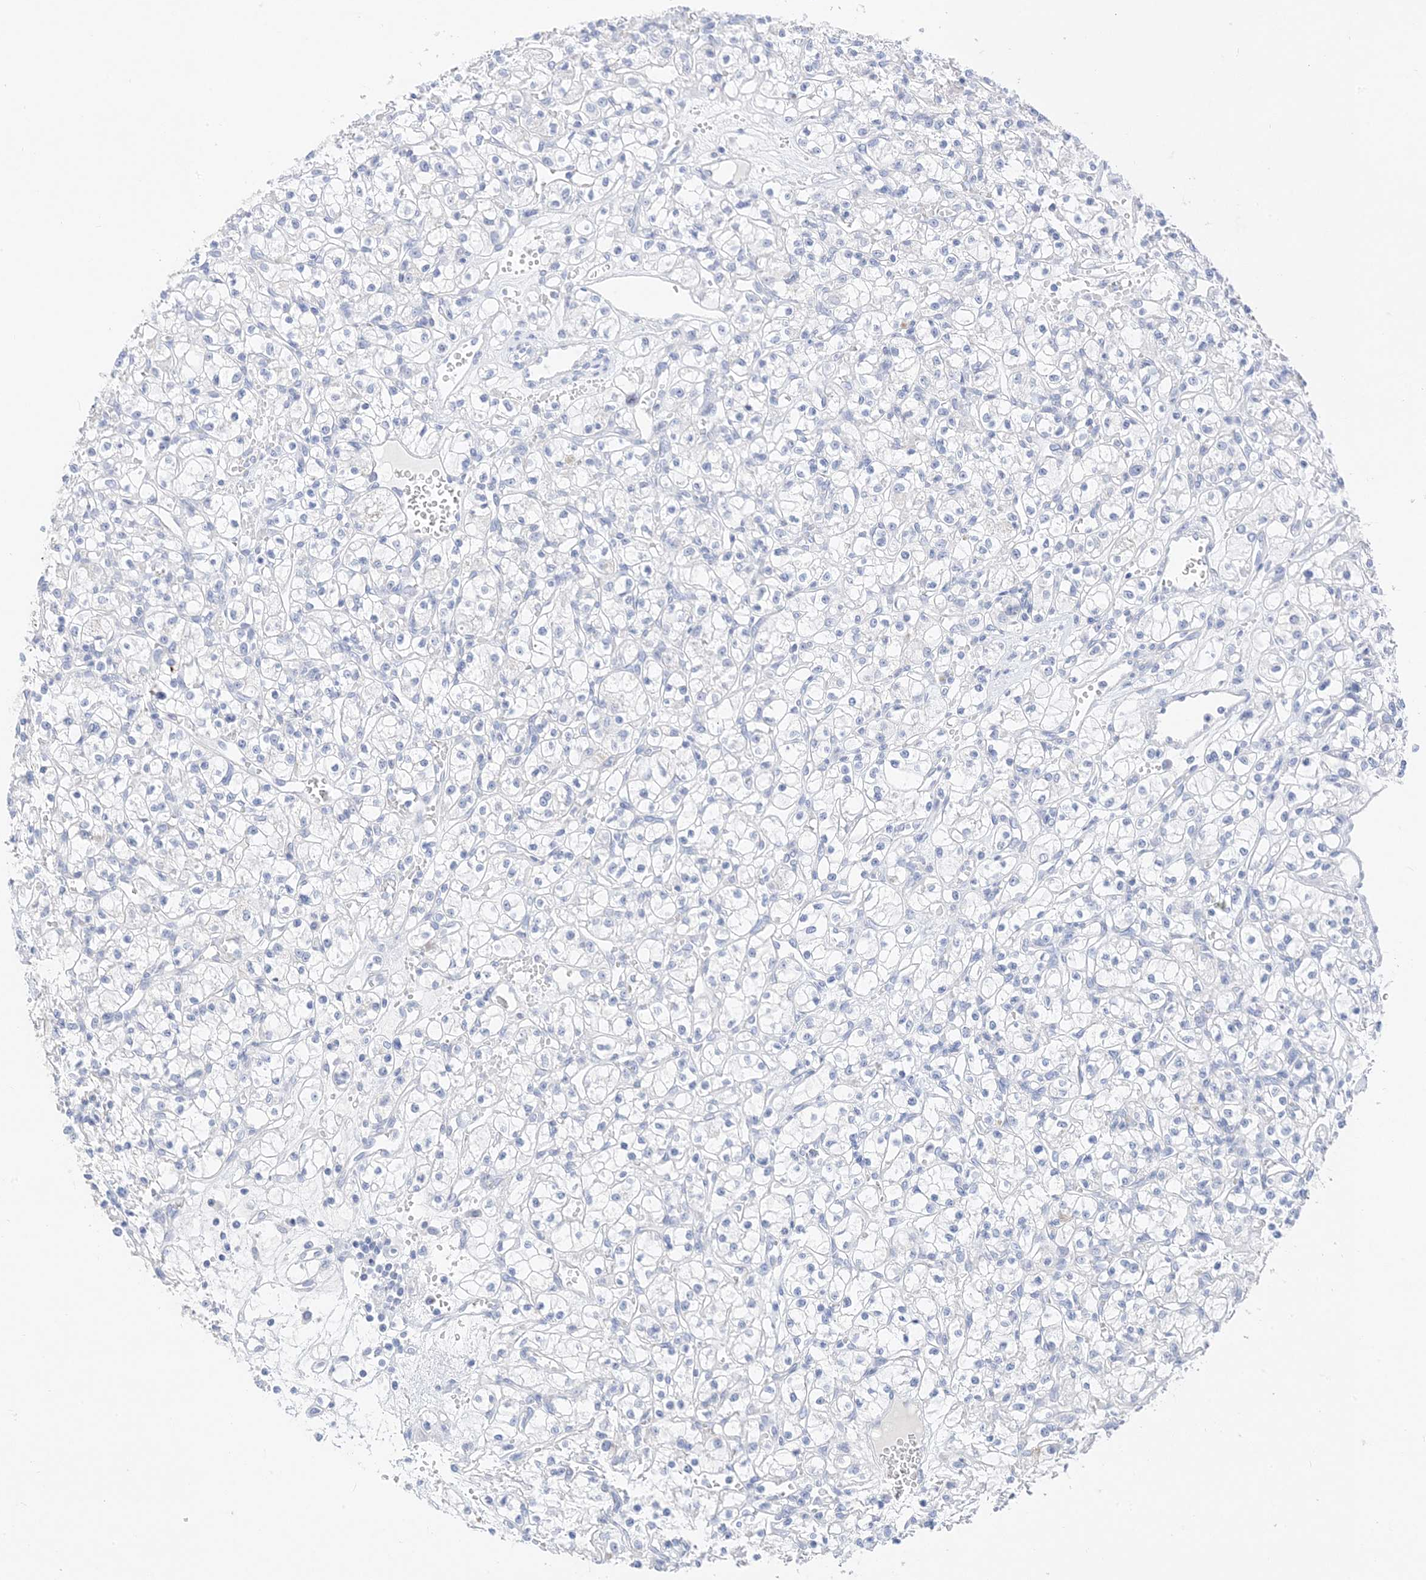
{"staining": {"intensity": "negative", "quantity": "none", "location": "none"}, "tissue": "renal cancer", "cell_type": "Tumor cells", "image_type": "cancer", "snomed": [{"axis": "morphology", "description": "Adenocarcinoma, NOS"}, {"axis": "topography", "description": "Kidney"}], "caption": "This is a image of immunohistochemistry staining of renal adenocarcinoma, which shows no positivity in tumor cells.", "gene": "MUC17", "patient": {"sex": "female", "age": 59}}